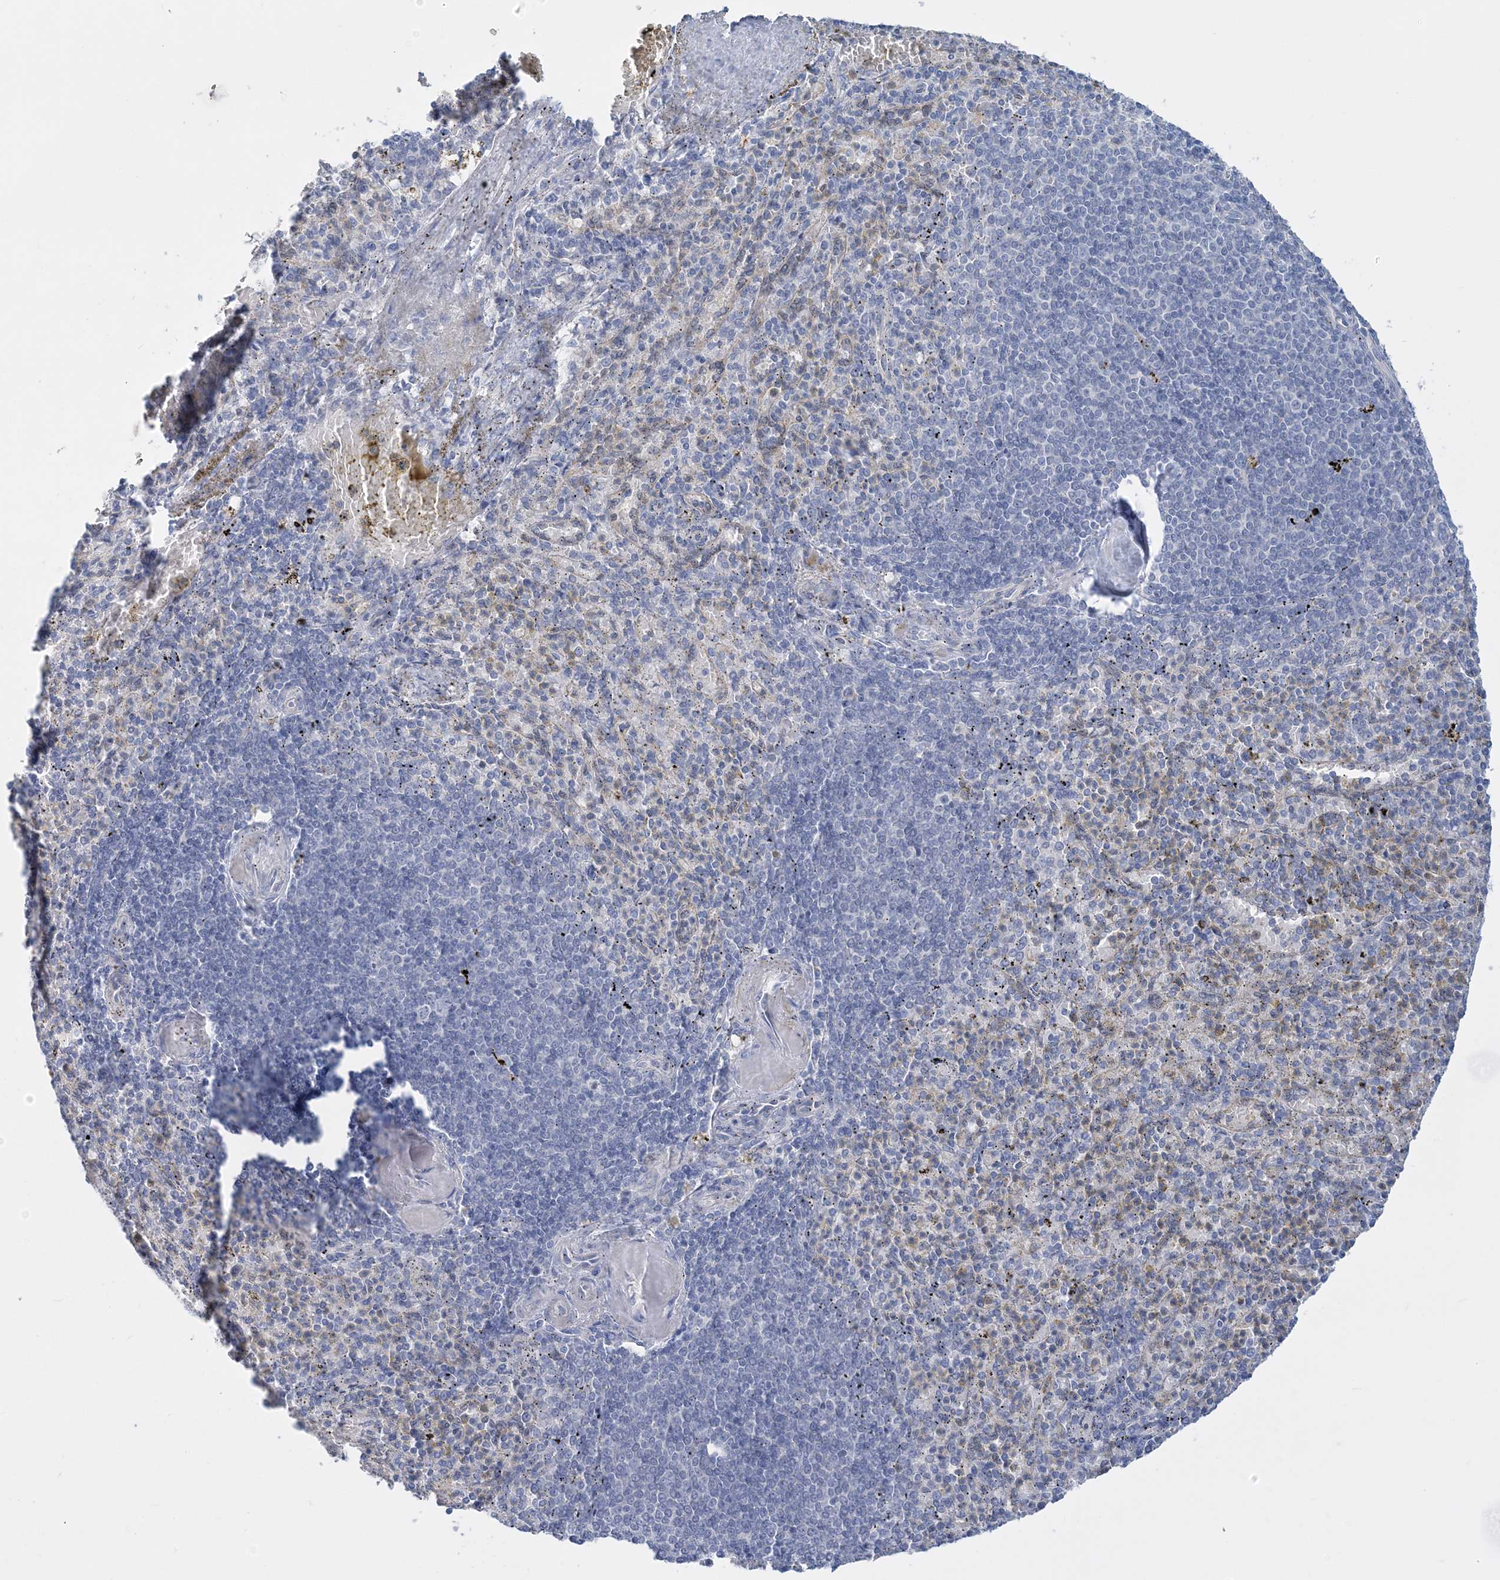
{"staining": {"intensity": "negative", "quantity": "none", "location": "none"}, "tissue": "spleen", "cell_type": "Cells in red pulp", "image_type": "normal", "snomed": [{"axis": "morphology", "description": "Normal tissue, NOS"}, {"axis": "topography", "description": "Spleen"}], "caption": "A high-resolution histopathology image shows immunohistochemistry (IHC) staining of normal spleen, which reveals no significant staining in cells in red pulp.", "gene": "ENSG00000288637", "patient": {"sex": "female", "age": 74}}